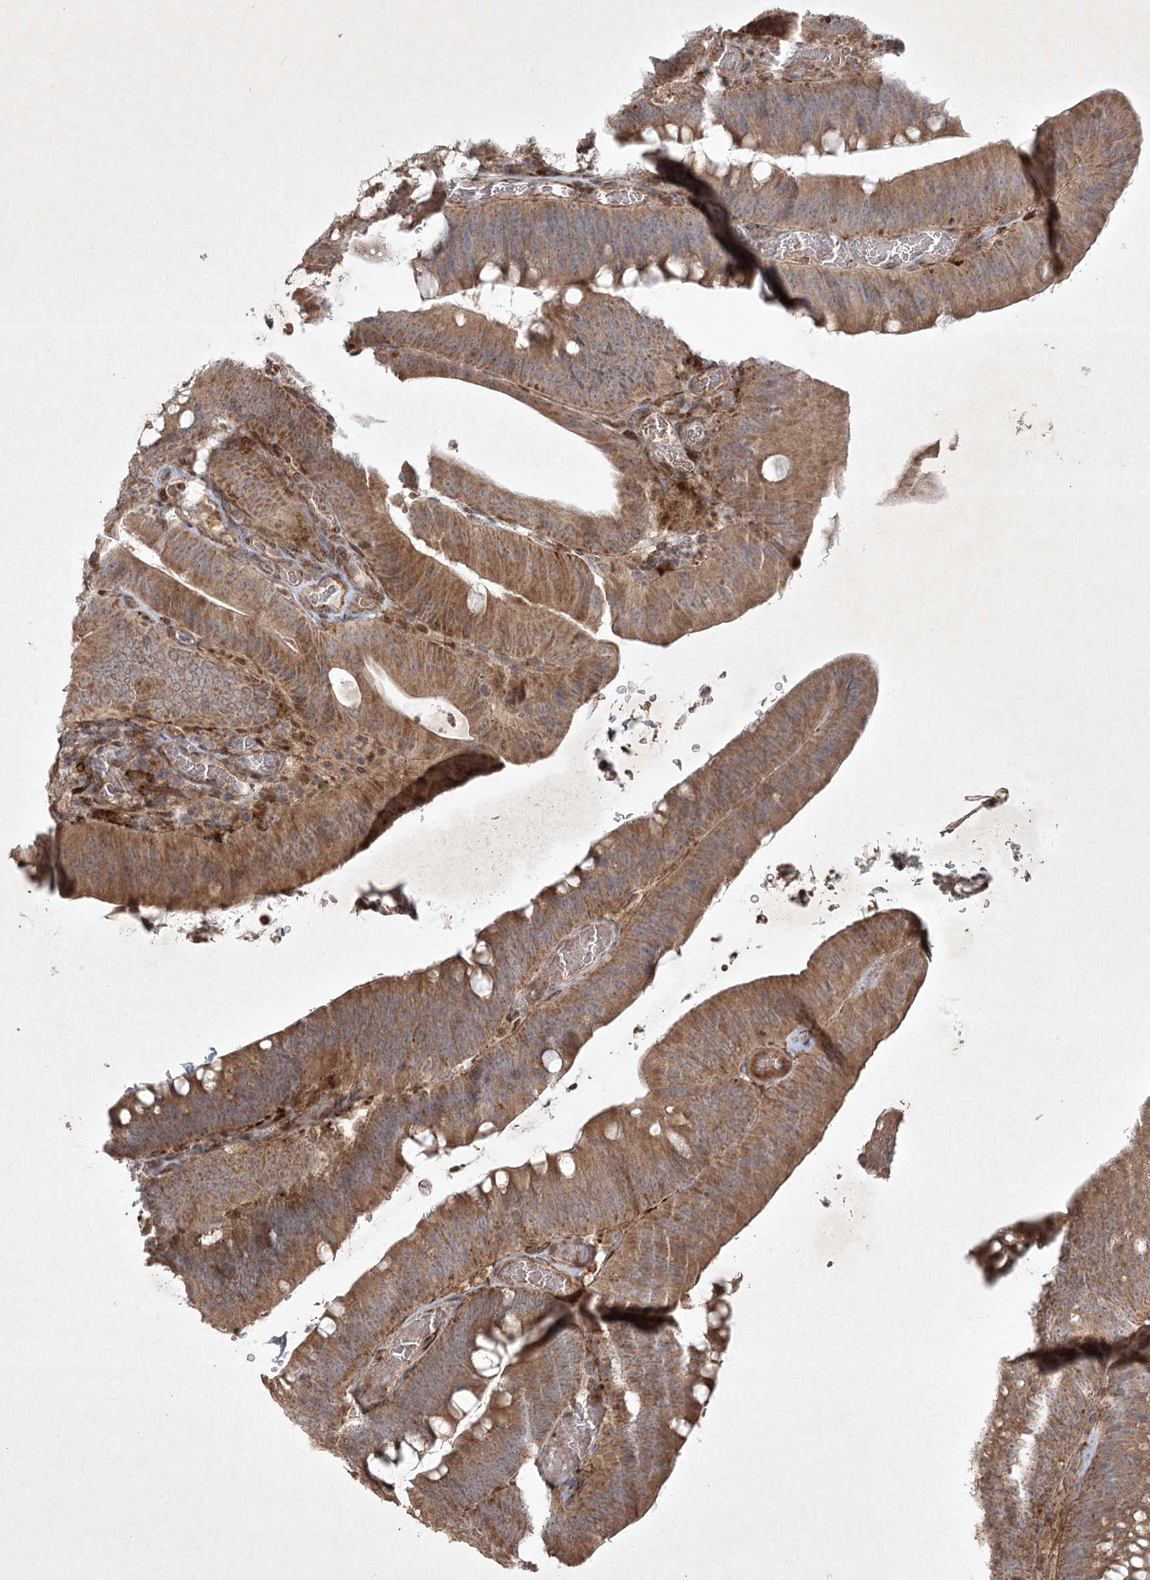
{"staining": {"intensity": "moderate", "quantity": ">75%", "location": "cytoplasmic/membranous"}, "tissue": "colorectal cancer", "cell_type": "Tumor cells", "image_type": "cancer", "snomed": [{"axis": "morphology", "description": "Normal tissue, NOS"}, {"axis": "topography", "description": "Colon"}], "caption": "IHC photomicrograph of colorectal cancer stained for a protein (brown), which demonstrates medium levels of moderate cytoplasmic/membranous expression in about >75% of tumor cells.", "gene": "KBTBD4", "patient": {"sex": "female", "age": 82}}